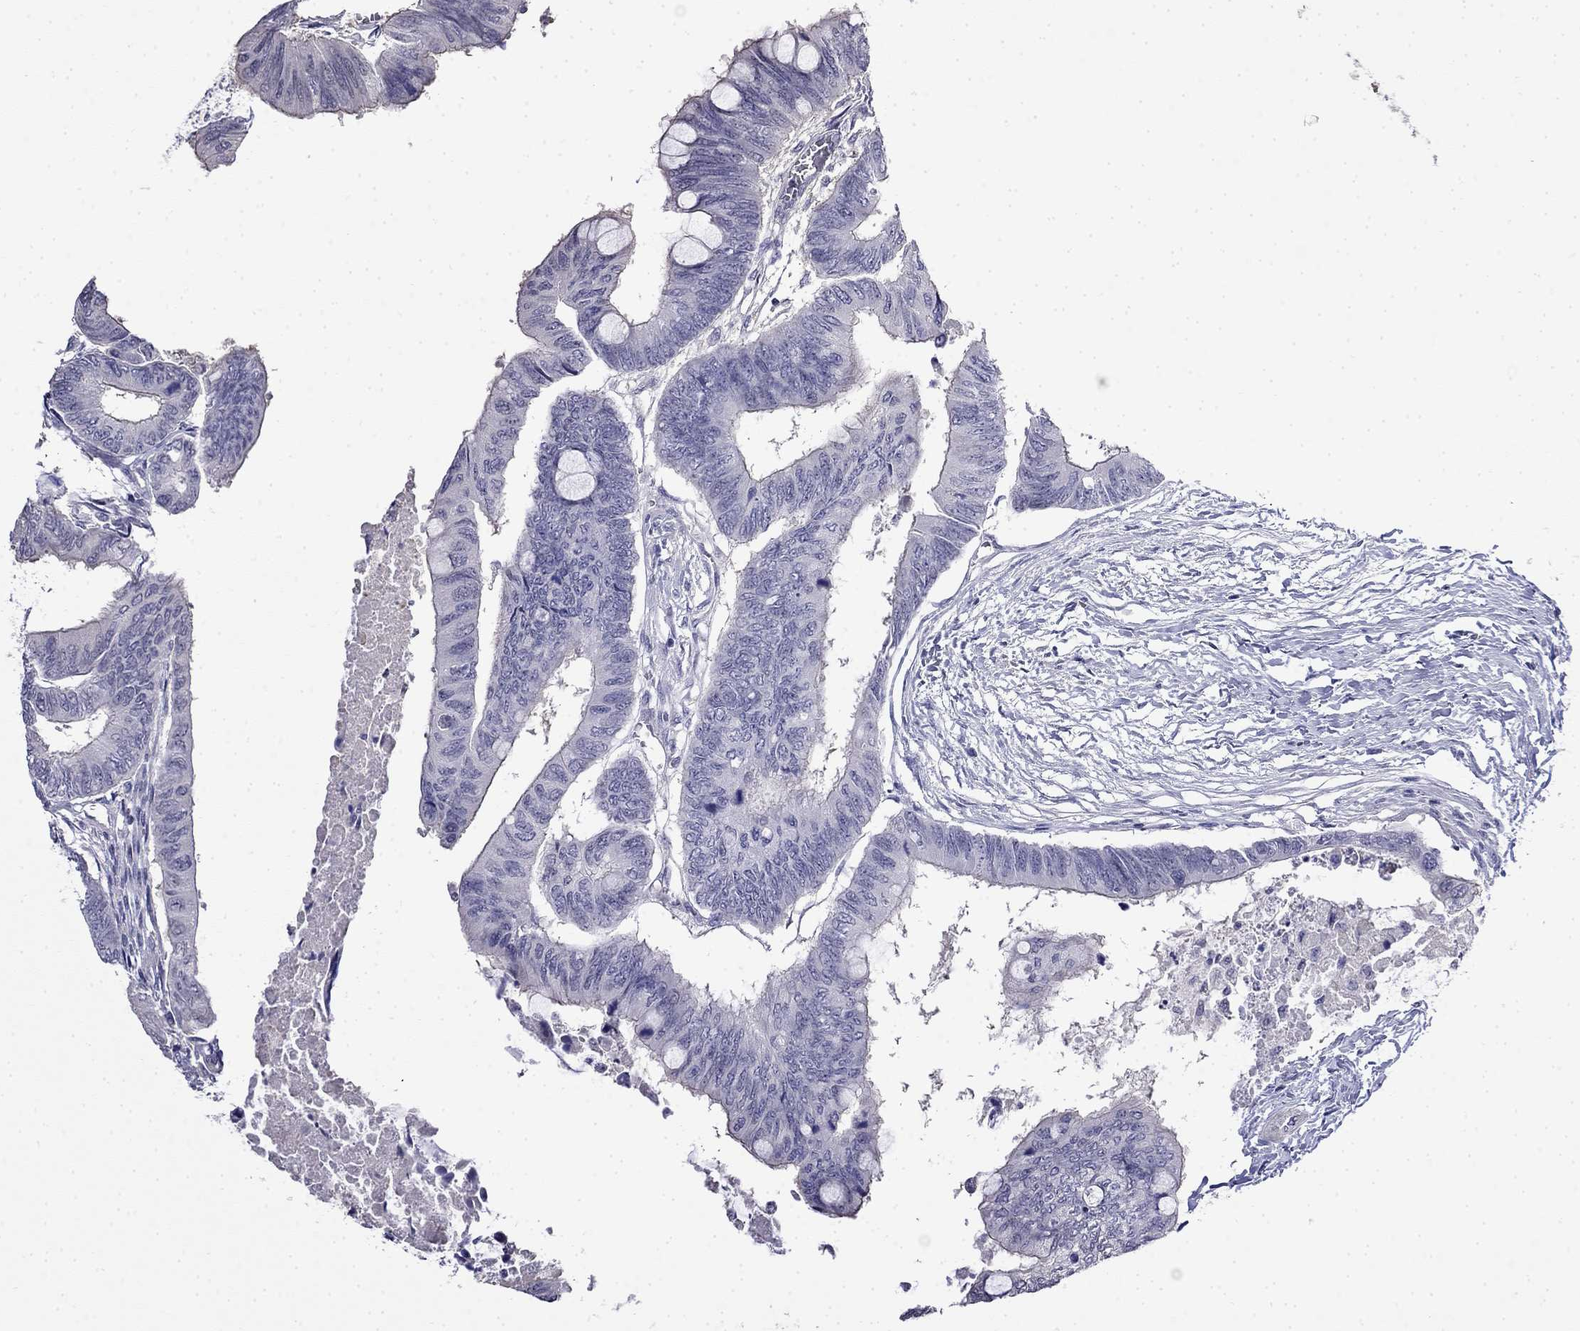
{"staining": {"intensity": "negative", "quantity": "none", "location": "none"}, "tissue": "colorectal cancer", "cell_type": "Tumor cells", "image_type": "cancer", "snomed": [{"axis": "morphology", "description": "Normal tissue, NOS"}, {"axis": "morphology", "description": "Adenocarcinoma, NOS"}, {"axis": "topography", "description": "Rectum"}, {"axis": "topography", "description": "Peripheral nerve tissue"}], "caption": "Immunohistochemistry of adenocarcinoma (colorectal) exhibits no positivity in tumor cells.", "gene": "GUCA1B", "patient": {"sex": "male", "age": 92}}